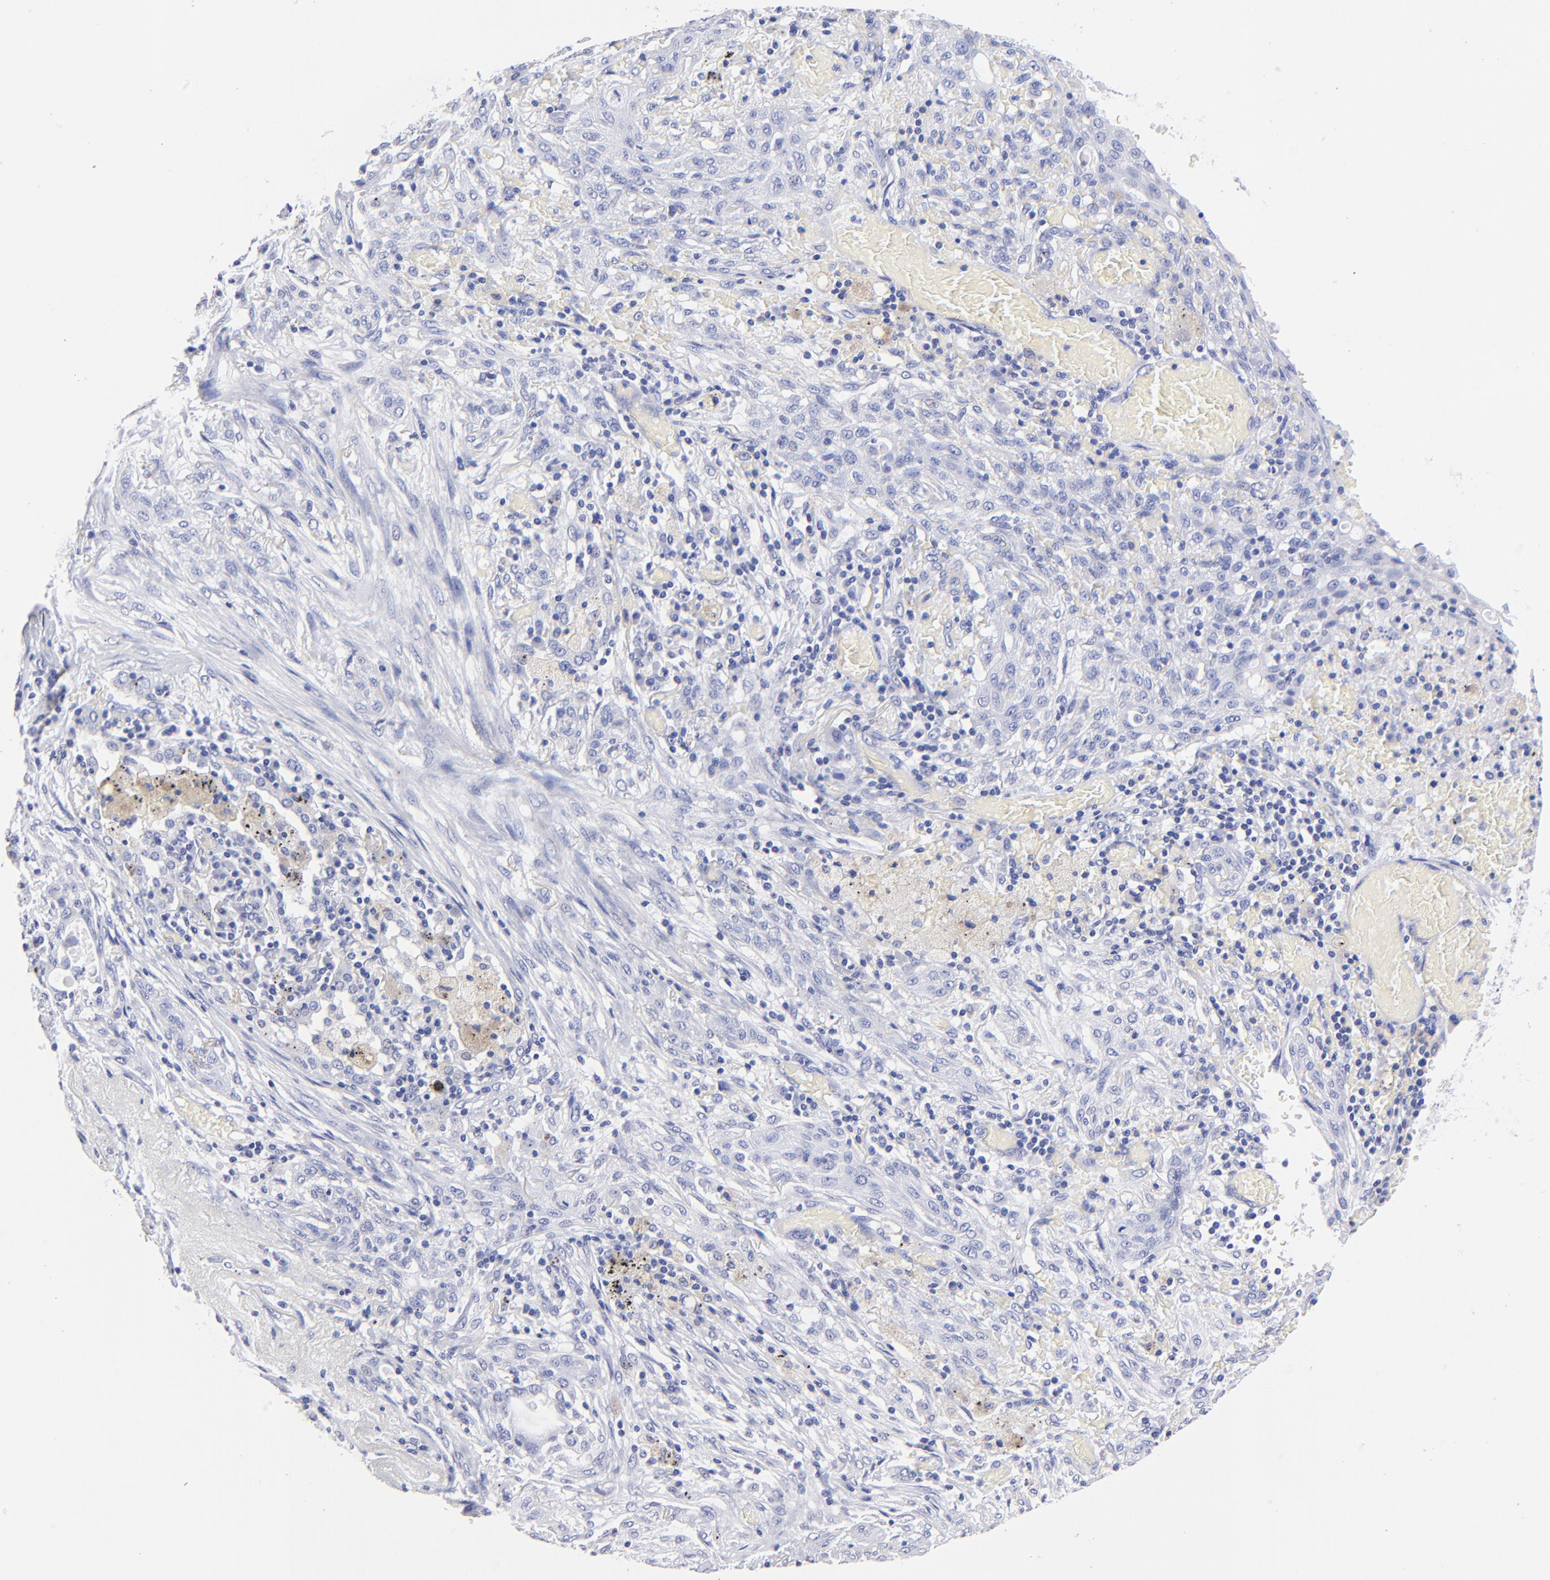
{"staining": {"intensity": "negative", "quantity": "none", "location": "none"}, "tissue": "lung cancer", "cell_type": "Tumor cells", "image_type": "cancer", "snomed": [{"axis": "morphology", "description": "Squamous cell carcinoma, NOS"}, {"axis": "topography", "description": "Lung"}], "caption": "Protein analysis of lung cancer (squamous cell carcinoma) reveals no significant positivity in tumor cells. (DAB immunohistochemistry (IHC) with hematoxylin counter stain).", "gene": "HORMAD2", "patient": {"sex": "female", "age": 47}}